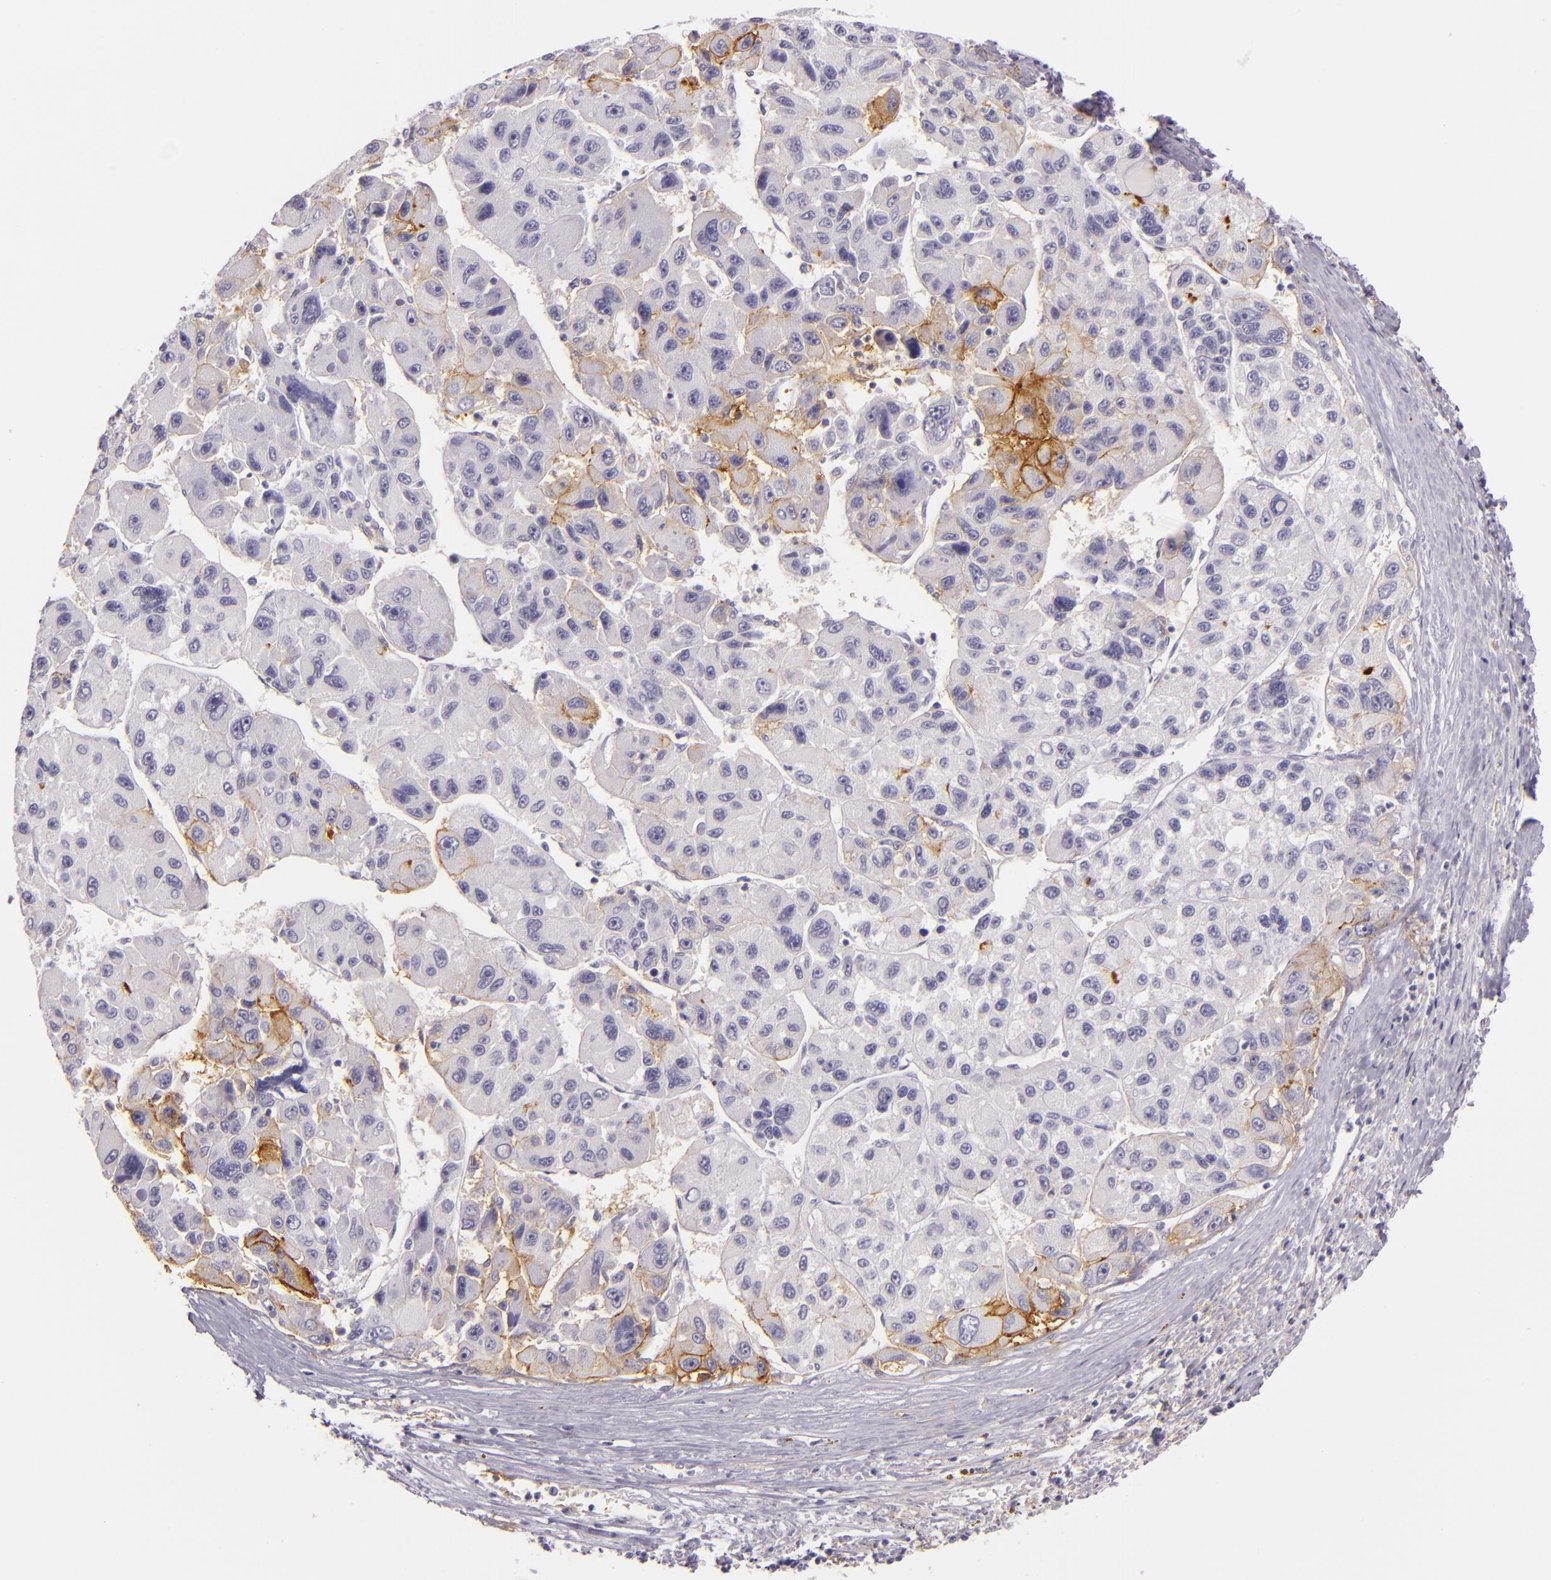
{"staining": {"intensity": "moderate", "quantity": "<25%", "location": "cytoplasmic/membranous"}, "tissue": "liver cancer", "cell_type": "Tumor cells", "image_type": "cancer", "snomed": [{"axis": "morphology", "description": "Carcinoma, Hepatocellular, NOS"}, {"axis": "topography", "description": "Liver"}], "caption": "Human liver cancer stained with a brown dye demonstrates moderate cytoplasmic/membranous positive expression in about <25% of tumor cells.", "gene": "ICAM1", "patient": {"sex": "male", "age": 64}}